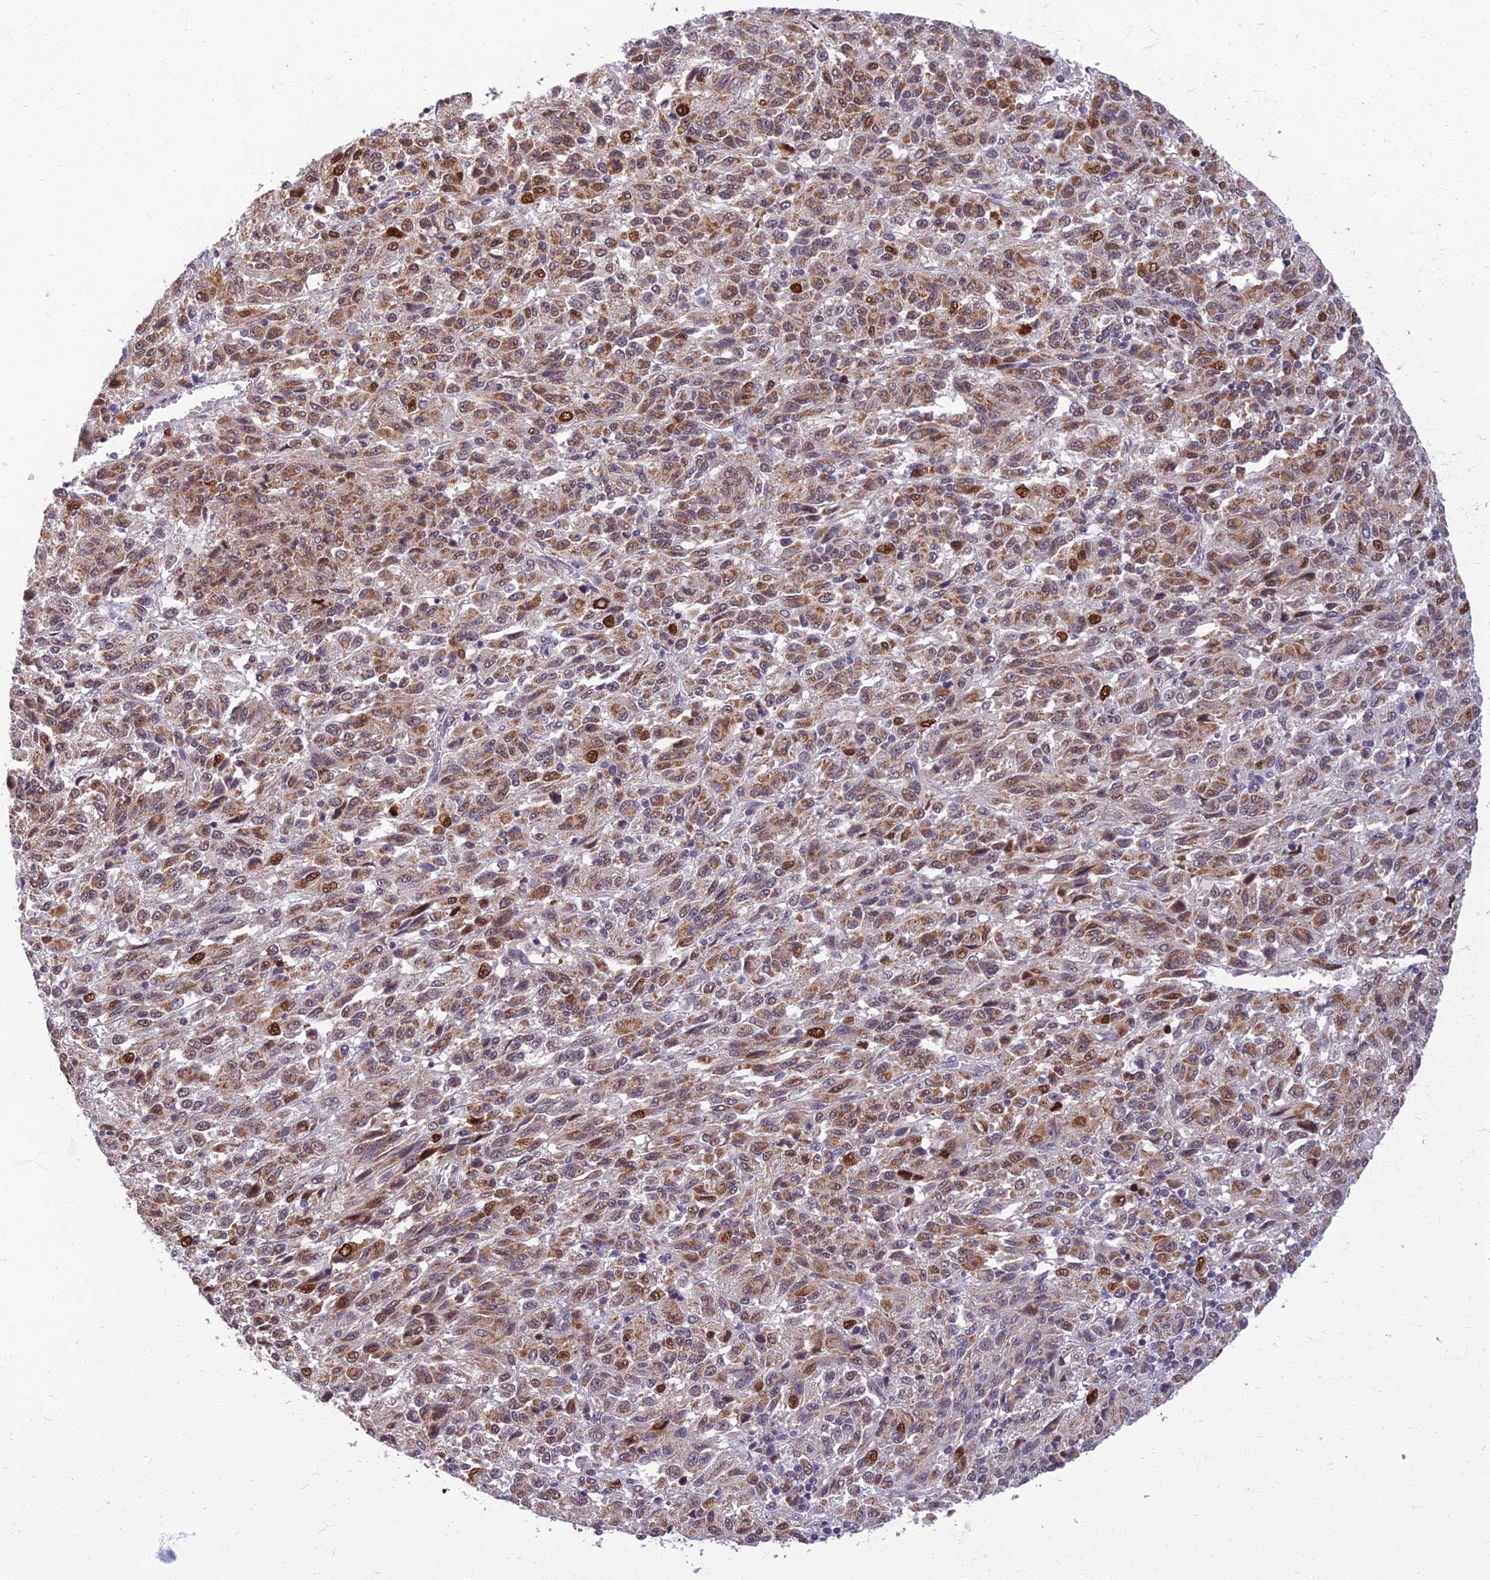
{"staining": {"intensity": "moderate", "quantity": ">75%", "location": "cytoplasmic/membranous,nuclear"}, "tissue": "melanoma", "cell_type": "Tumor cells", "image_type": "cancer", "snomed": [{"axis": "morphology", "description": "Malignant melanoma, Metastatic site"}, {"axis": "topography", "description": "Lung"}], "caption": "The immunohistochemical stain shows moderate cytoplasmic/membranous and nuclear expression in tumor cells of melanoma tissue.", "gene": "EARS2", "patient": {"sex": "male", "age": 64}}